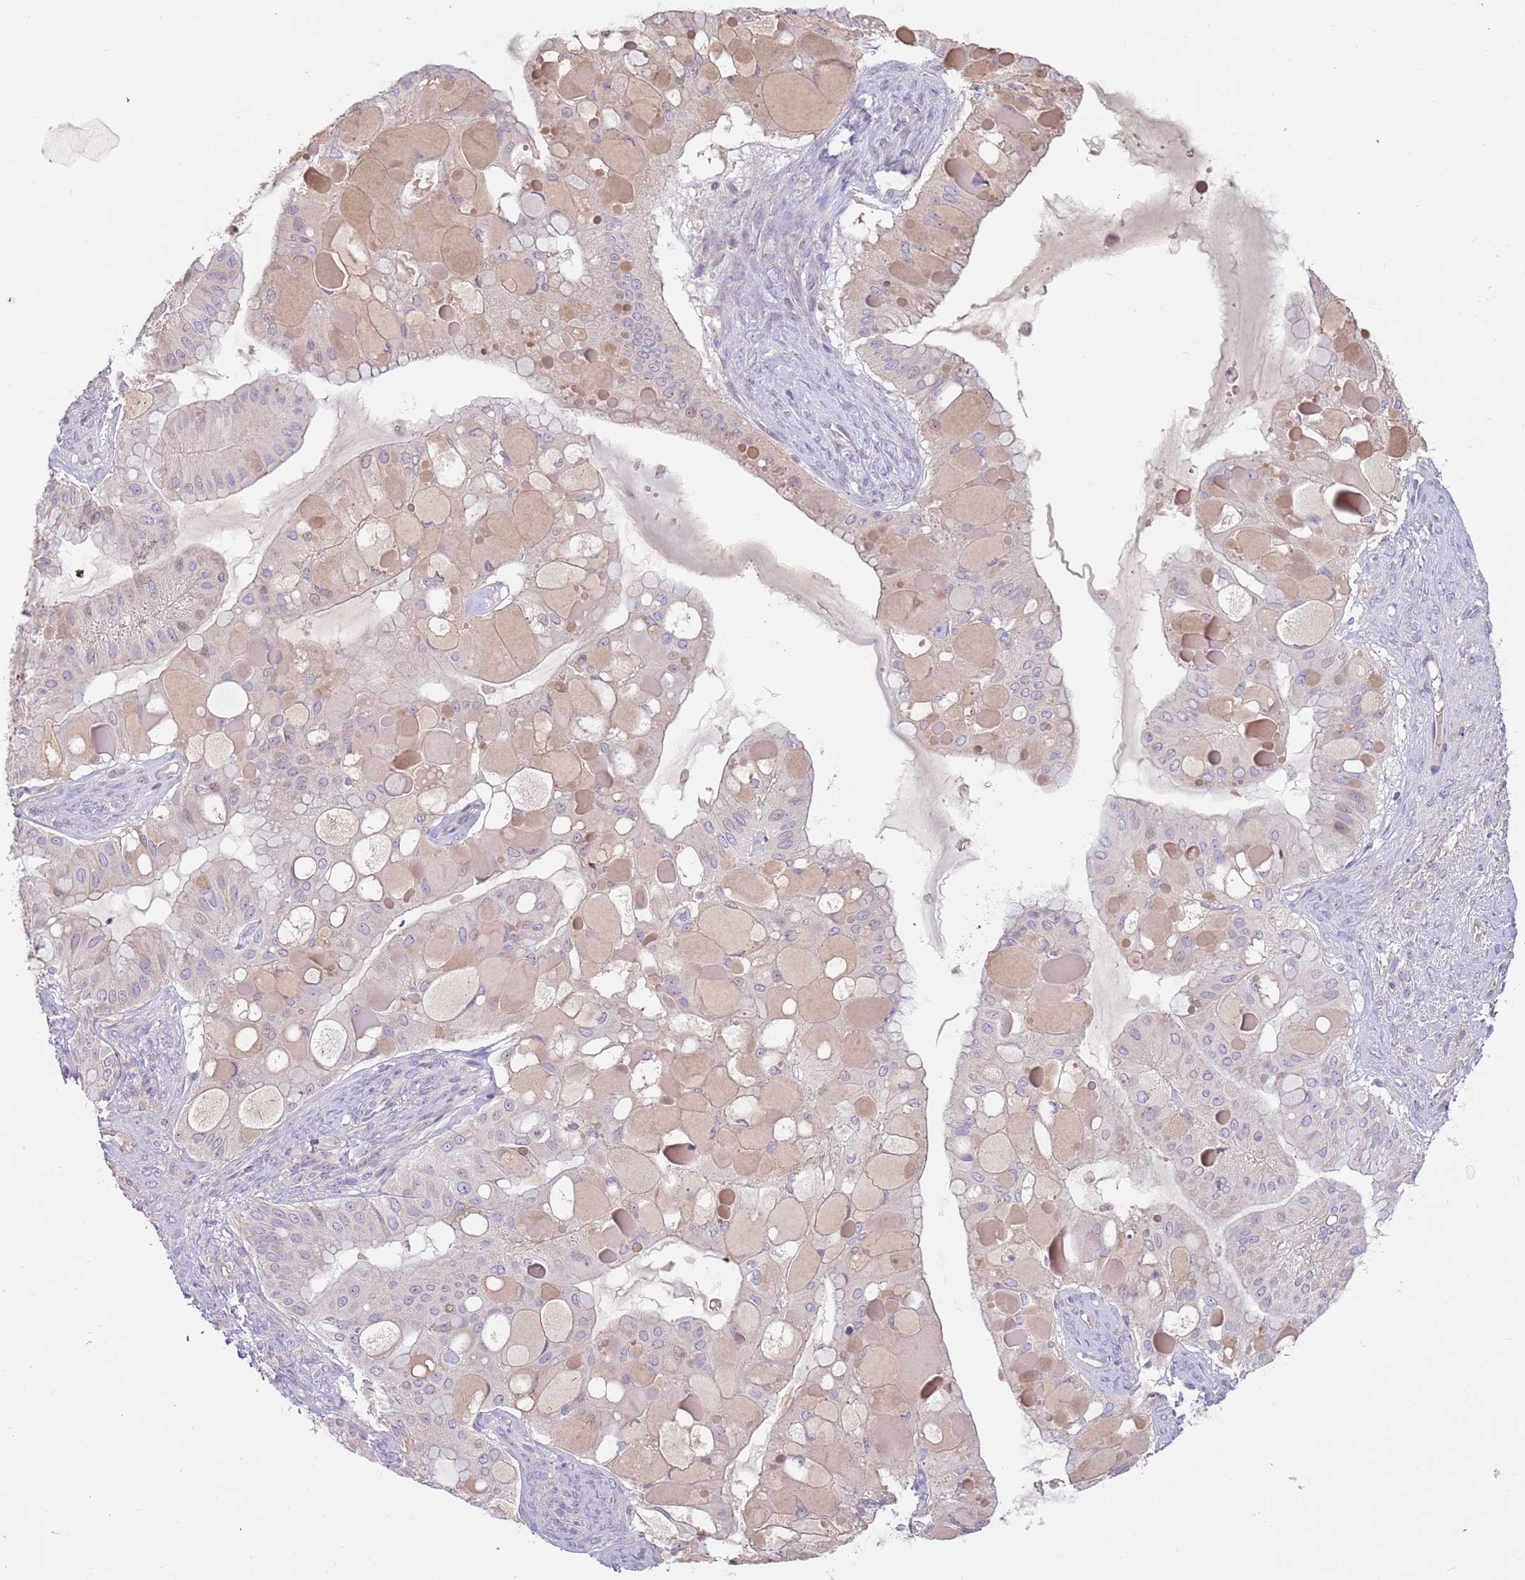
{"staining": {"intensity": "negative", "quantity": "none", "location": "none"}, "tissue": "ovarian cancer", "cell_type": "Tumor cells", "image_type": "cancer", "snomed": [{"axis": "morphology", "description": "Cystadenocarcinoma, mucinous, NOS"}, {"axis": "topography", "description": "Ovary"}], "caption": "Tumor cells are negative for protein expression in human ovarian mucinous cystadenocarcinoma. The staining was performed using DAB to visualize the protein expression in brown, while the nuclei were stained in blue with hematoxylin (Magnification: 20x).", "gene": "CABYR", "patient": {"sex": "female", "age": 61}}